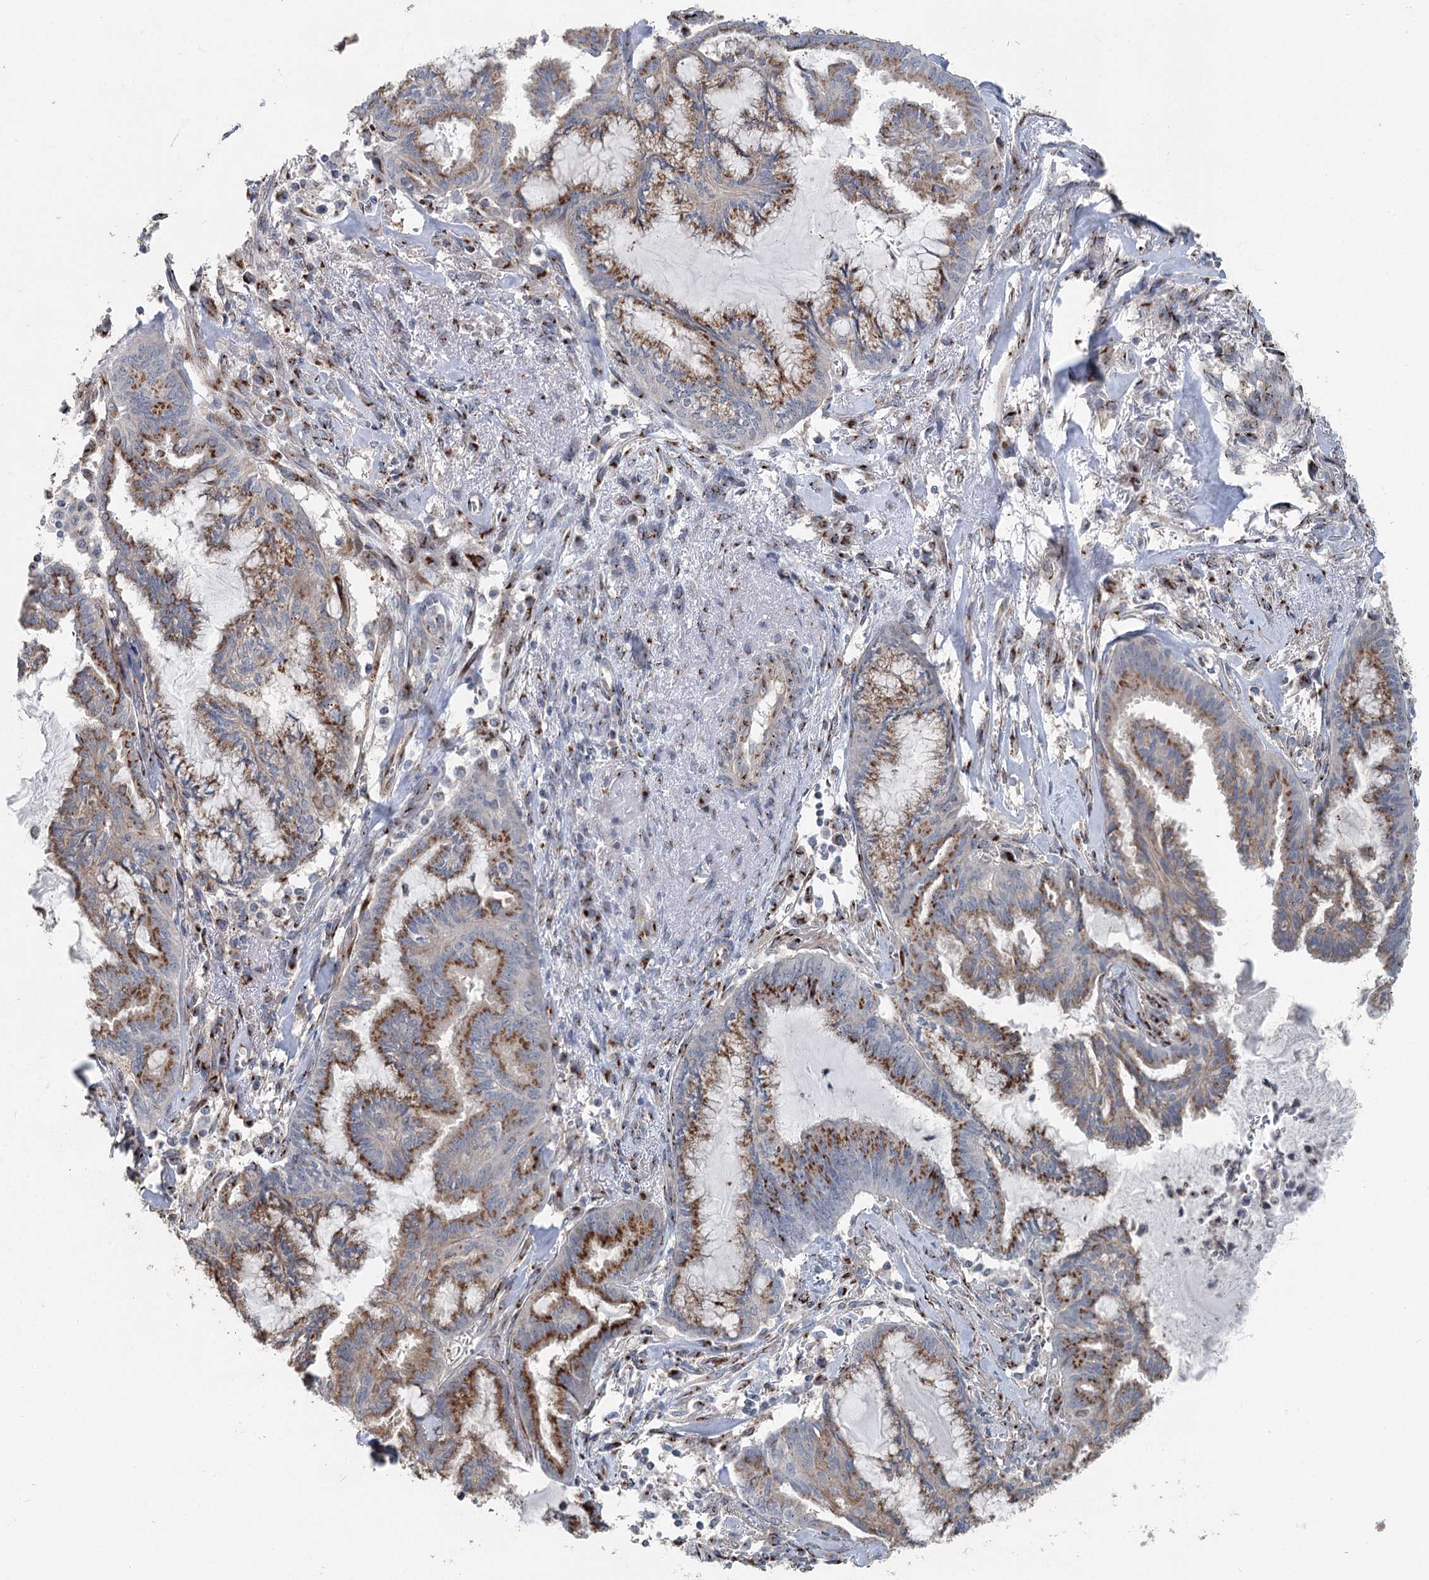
{"staining": {"intensity": "strong", "quantity": "25%-75%", "location": "cytoplasmic/membranous"}, "tissue": "endometrial cancer", "cell_type": "Tumor cells", "image_type": "cancer", "snomed": [{"axis": "morphology", "description": "Adenocarcinoma, NOS"}, {"axis": "topography", "description": "Endometrium"}], "caption": "Tumor cells demonstrate high levels of strong cytoplasmic/membranous positivity in approximately 25%-75% of cells in endometrial adenocarcinoma.", "gene": "ITIH5", "patient": {"sex": "female", "age": 86}}